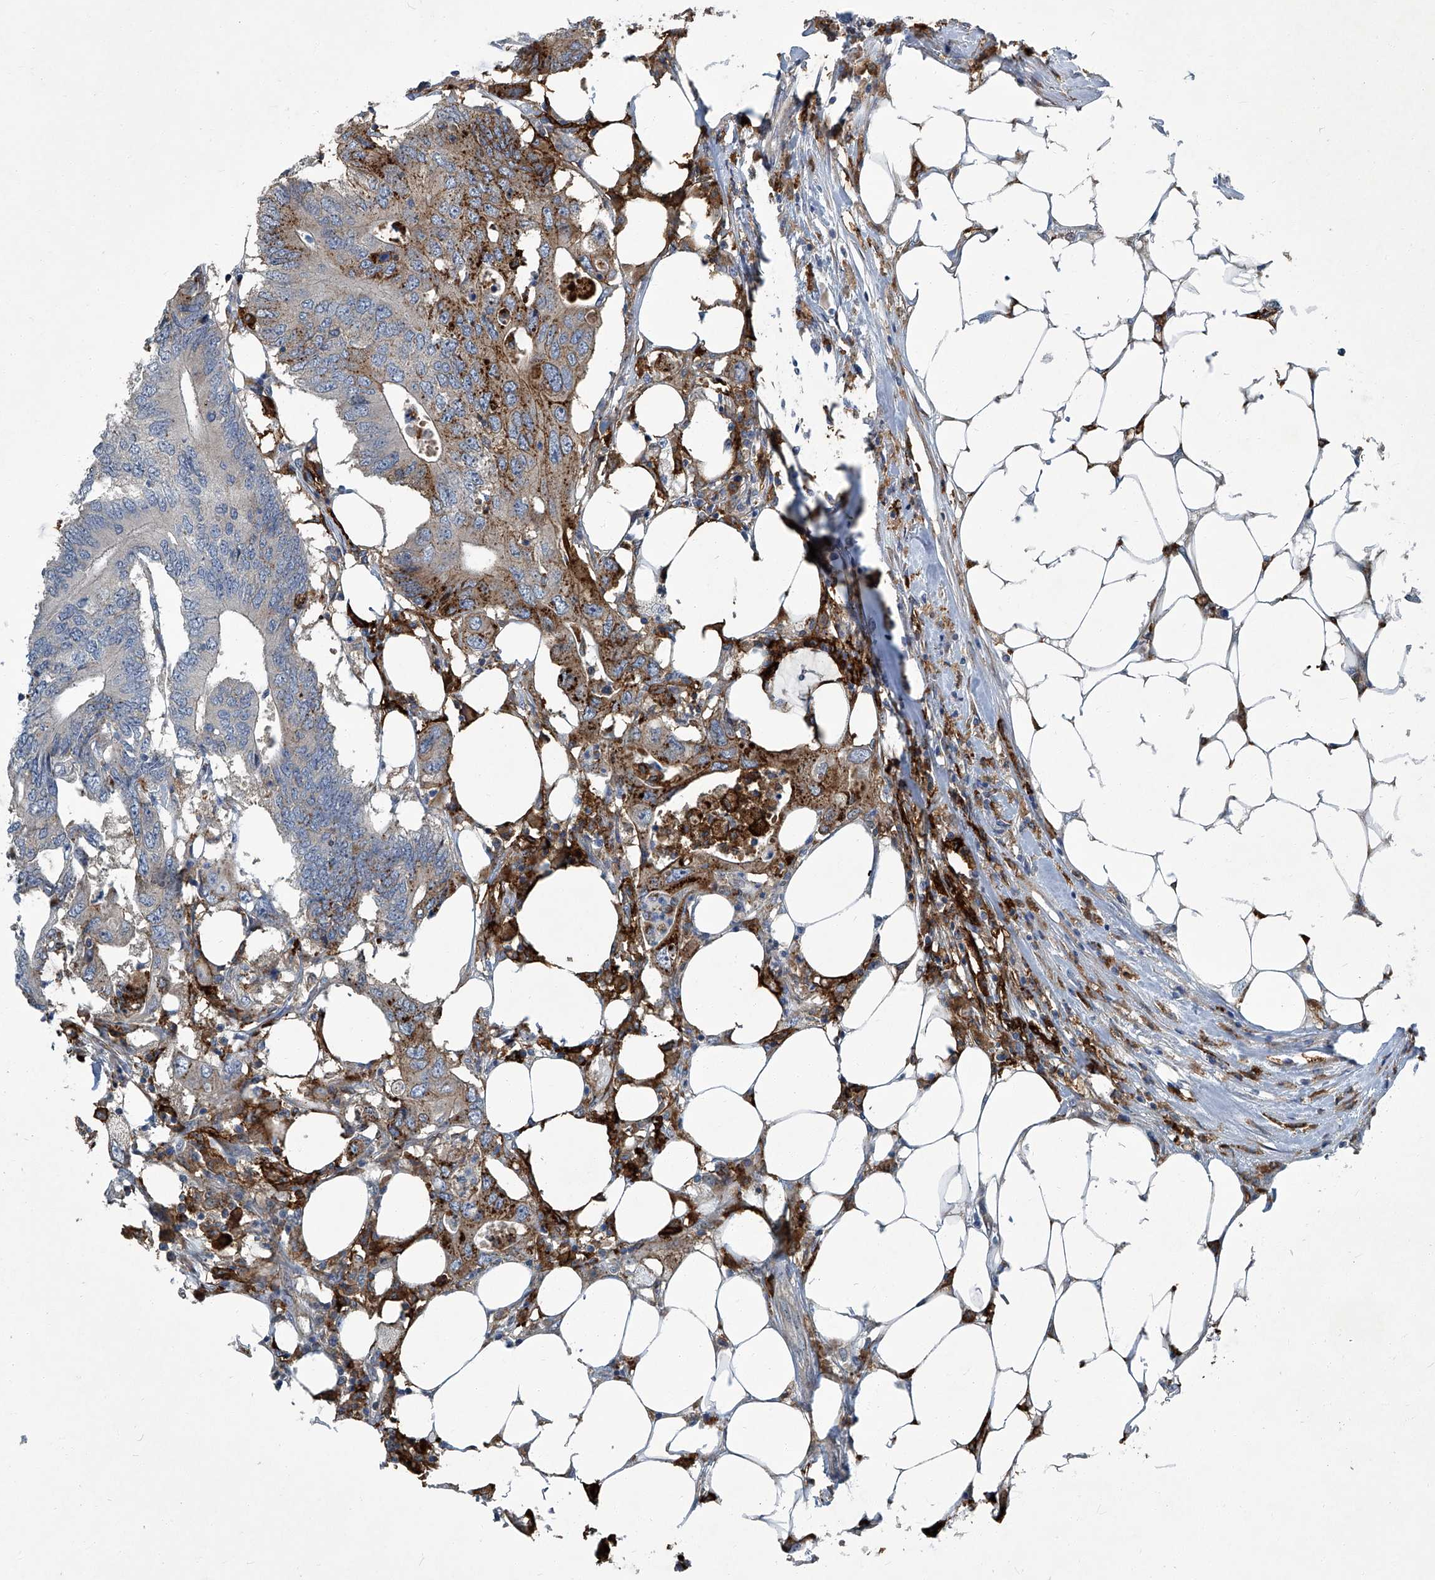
{"staining": {"intensity": "moderate", "quantity": "<25%", "location": "cytoplasmic/membranous"}, "tissue": "colorectal cancer", "cell_type": "Tumor cells", "image_type": "cancer", "snomed": [{"axis": "morphology", "description": "Adenocarcinoma, NOS"}, {"axis": "topography", "description": "Colon"}], "caption": "Moderate cytoplasmic/membranous protein positivity is identified in approximately <25% of tumor cells in colorectal cancer (adenocarcinoma).", "gene": "FAM167A", "patient": {"sex": "male", "age": 71}}